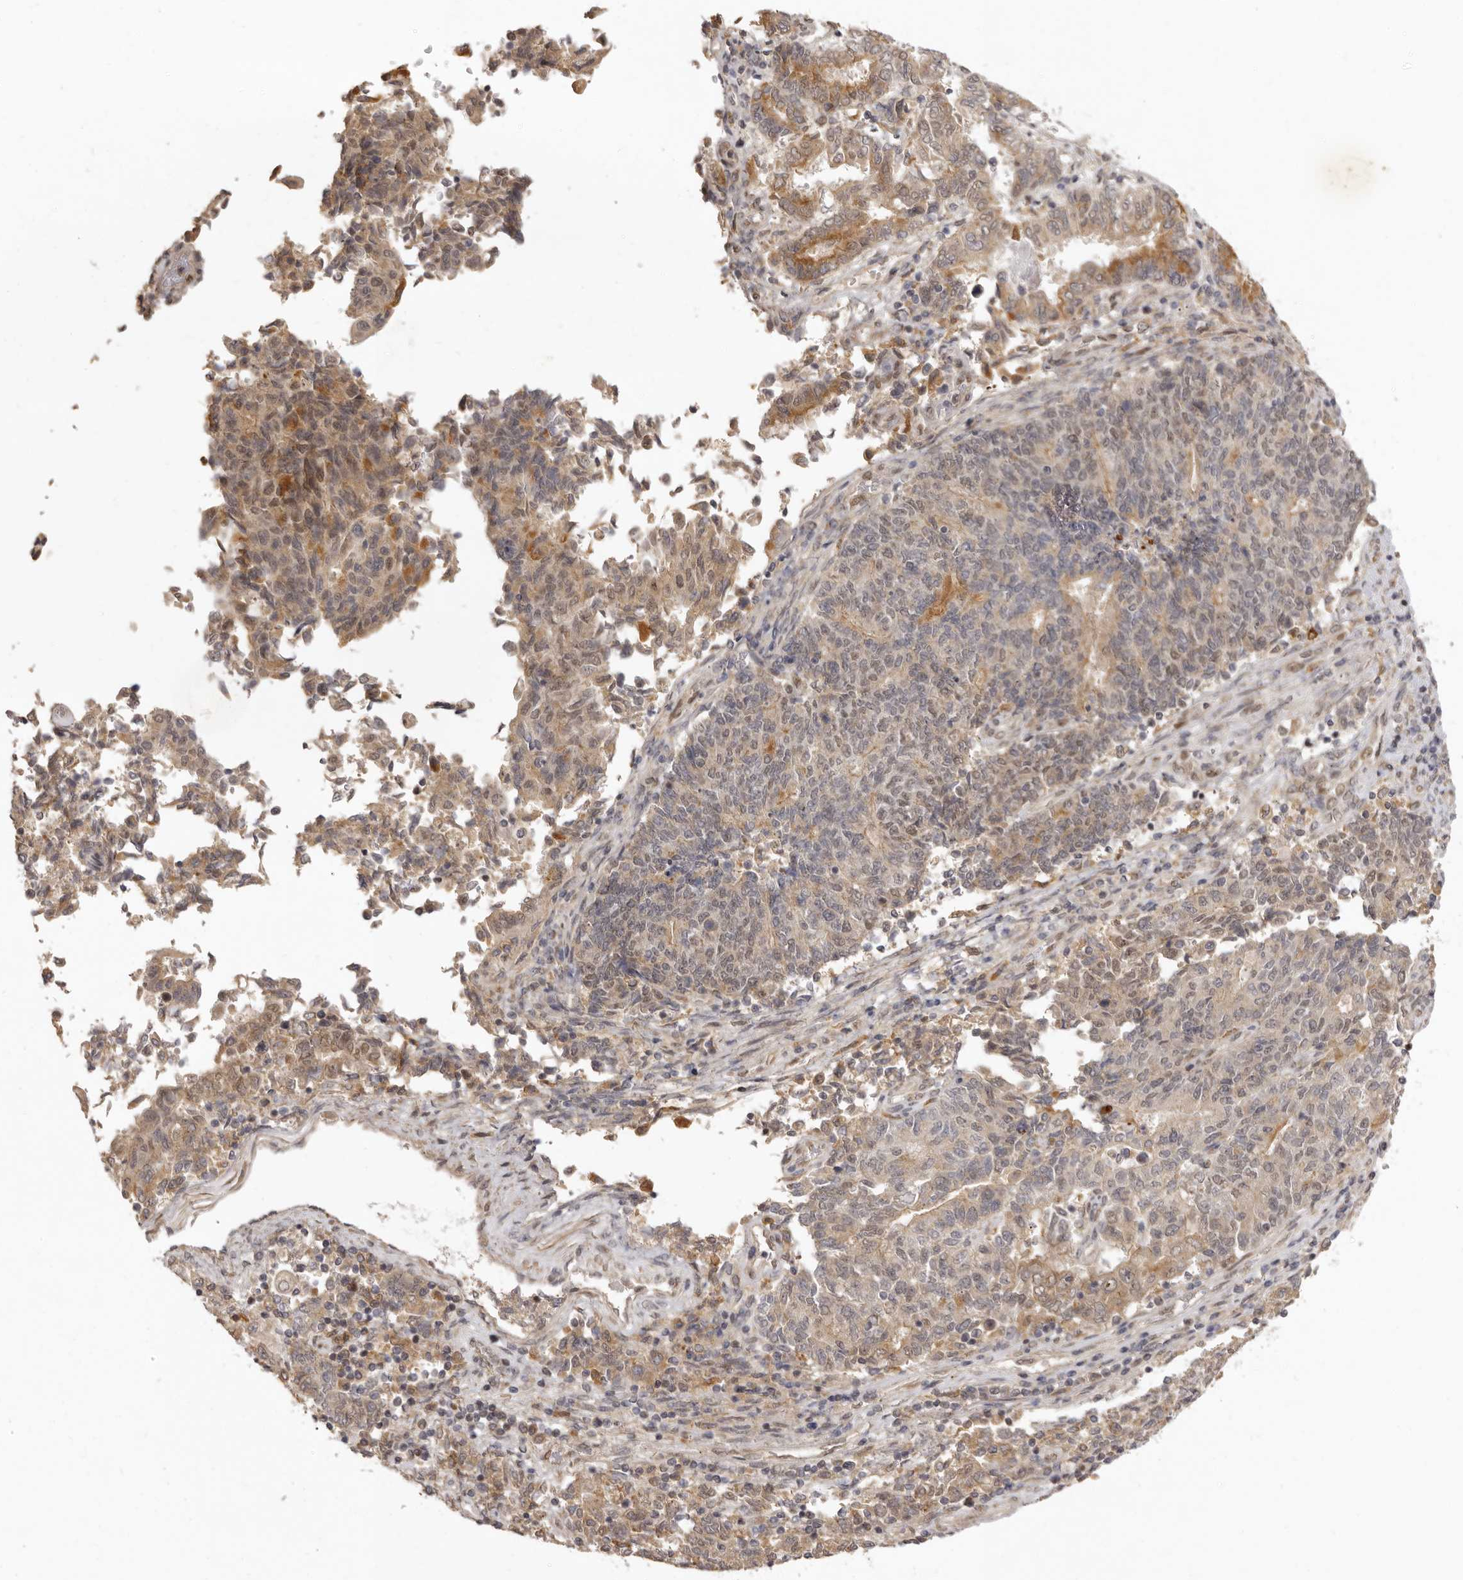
{"staining": {"intensity": "moderate", "quantity": "<25%", "location": "cytoplasmic/membranous"}, "tissue": "endometrial cancer", "cell_type": "Tumor cells", "image_type": "cancer", "snomed": [{"axis": "morphology", "description": "Adenocarcinoma, NOS"}, {"axis": "topography", "description": "Endometrium"}], "caption": "Protein staining demonstrates moderate cytoplasmic/membranous positivity in about <25% of tumor cells in adenocarcinoma (endometrial). The staining is performed using DAB brown chromogen to label protein expression. The nuclei are counter-stained blue using hematoxylin.", "gene": "ZNF326", "patient": {"sex": "female", "age": 80}}